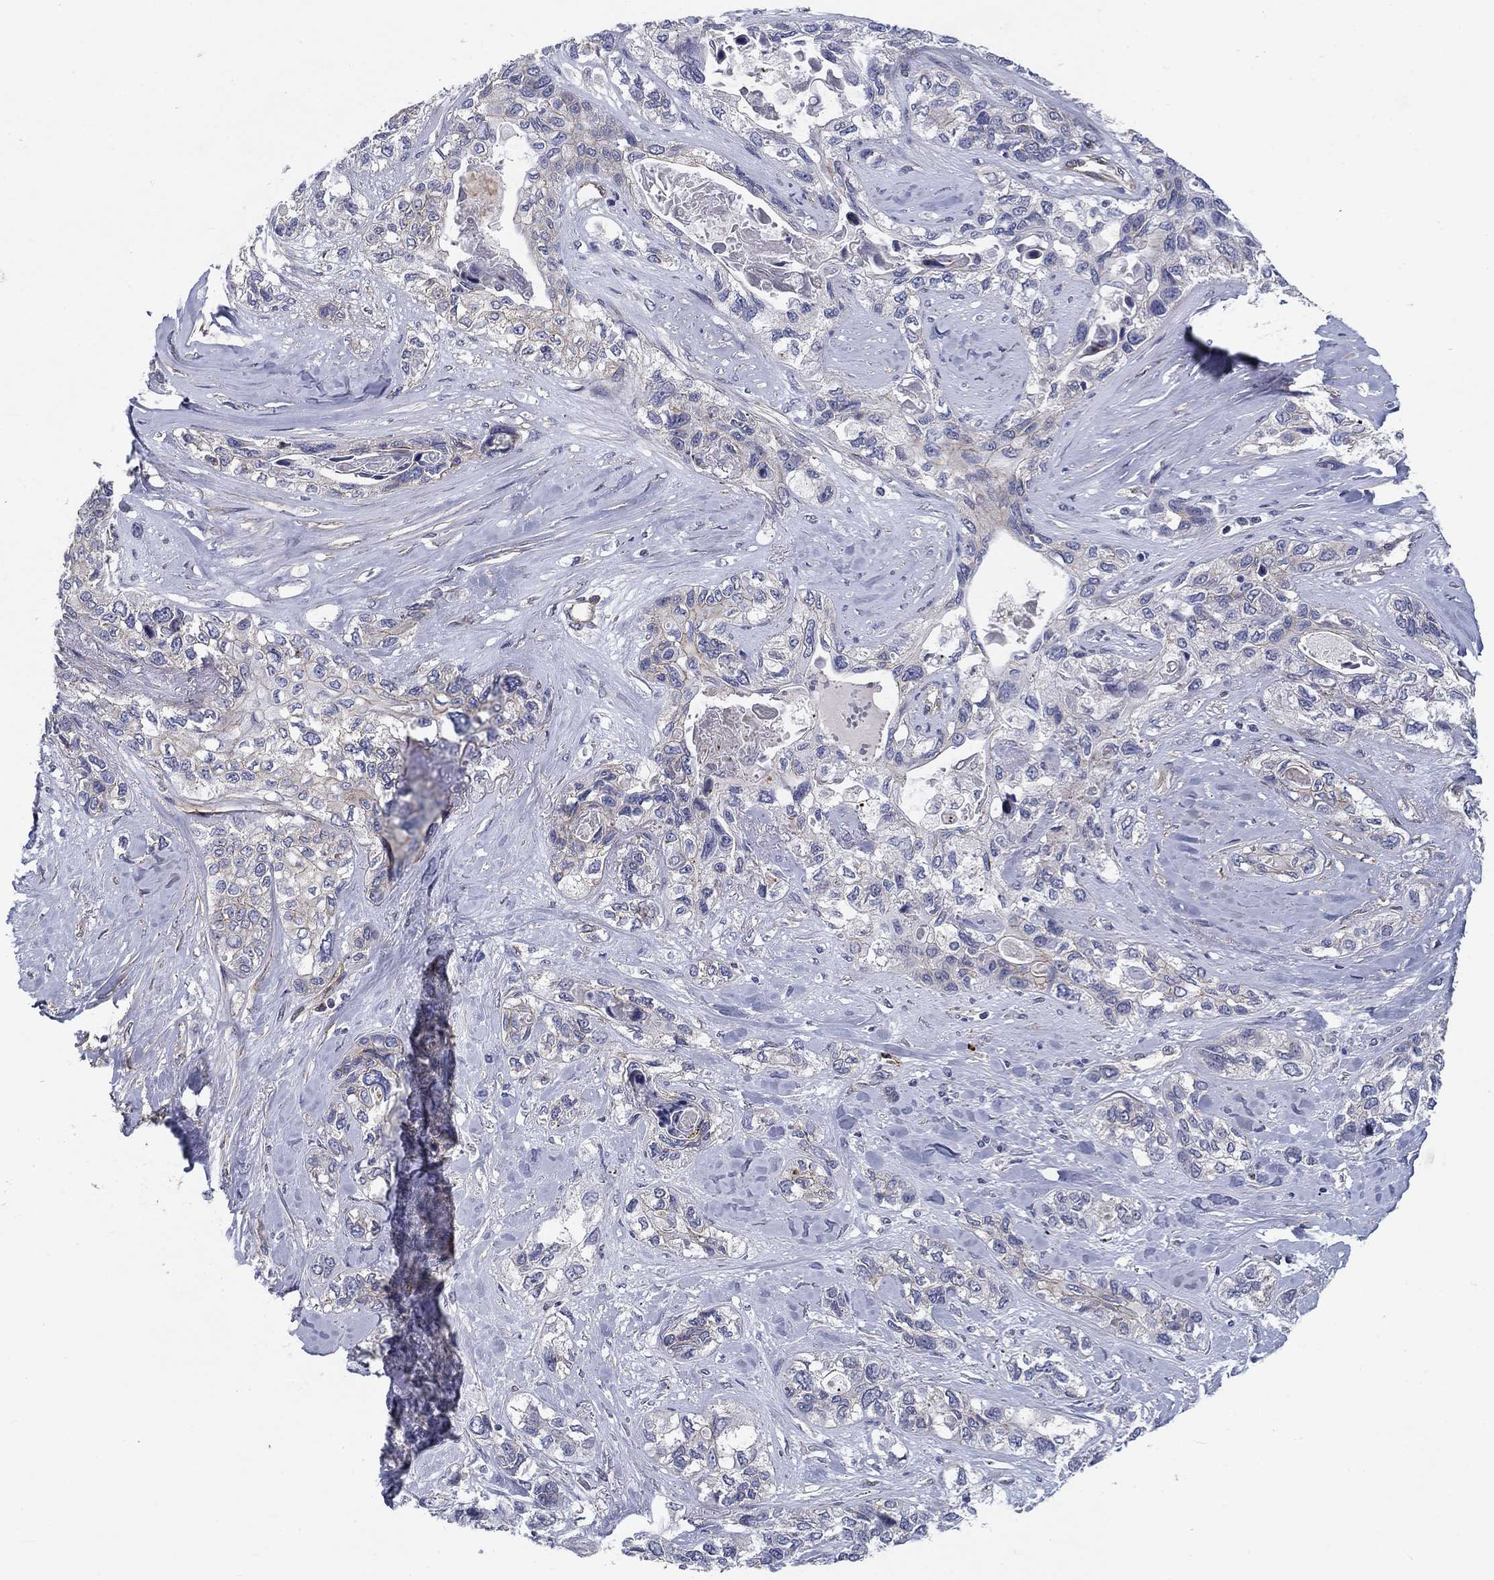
{"staining": {"intensity": "negative", "quantity": "none", "location": "none"}, "tissue": "lung cancer", "cell_type": "Tumor cells", "image_type": "cancer", "snomed": [{"axis": "morphology", "description": "Squamous cell carcinoma, NOS"}, {"axis": "topography", "description": "Lung"}], "caption": "This is a micrograph of immunohistochemistry (IHC) staining of lung cancer (squamous cell carcinoma), which shows no positivity in tumor cells. (Brightfield microscopy of DAB IHC at high magnification).", "gene": "SYNC", "patient": {"sex": "female", "age": 70}}